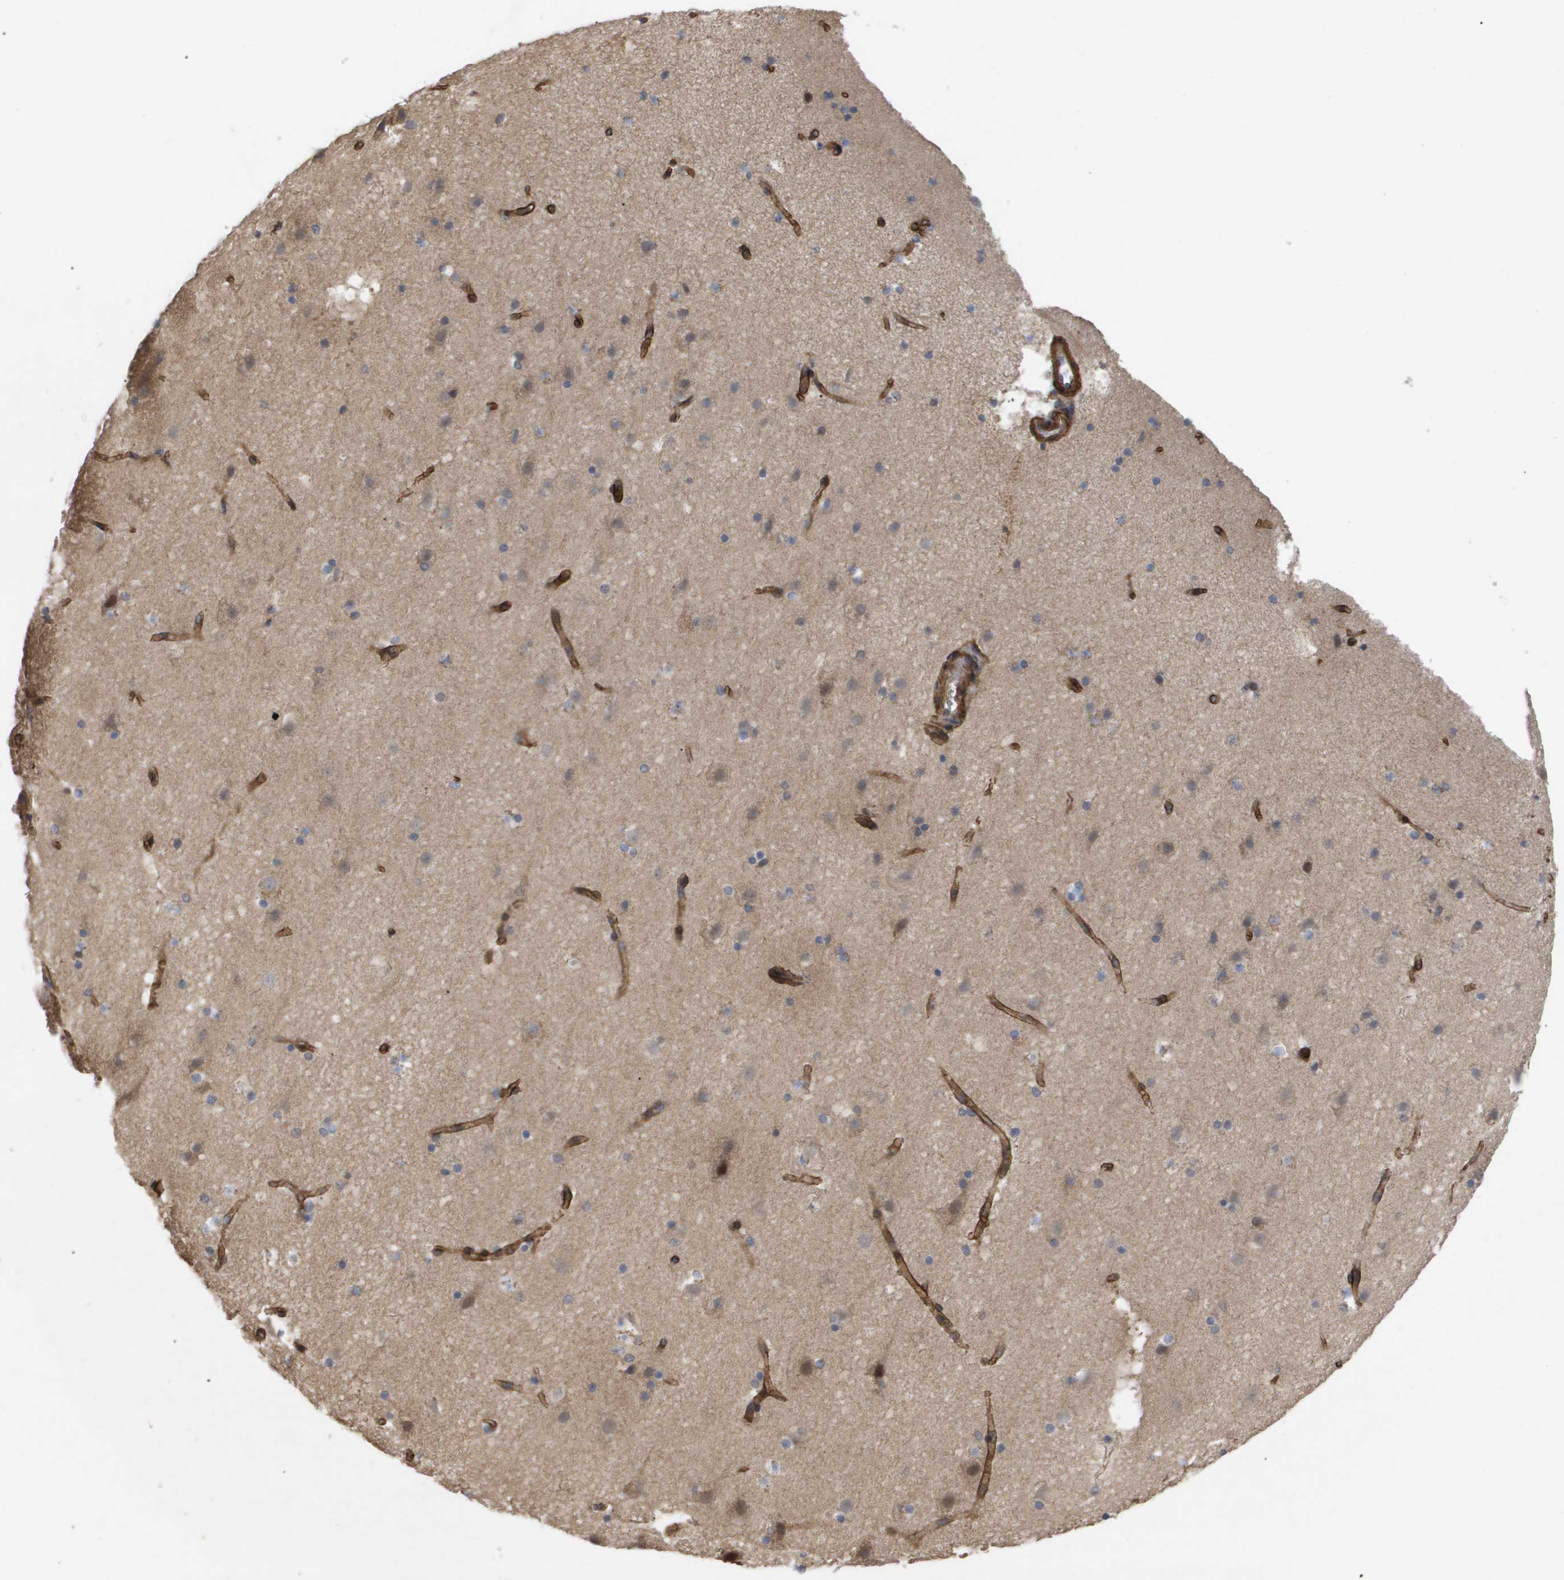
{"staining": {"intensity": "strong", "quantity": ">75%", "location": "cytoplasmic/membranous"}, "tissue": "cerebral cortex", "cell_type": "Endothelial cells", "image_type": "normal", "snomed": [{"axis": "morphology", "description": "Normal tissue, NOS"}, {"axis": "topography", "description": "Cerebral cortex"}], "caption": "About >75% of endothelial cells in normal cerebral cortex display strong cytoplasmic/membranous protein positivity as visualized by brown immunohistochemical staining.", "gene": "TNS1", "patient": {"sex": "male", "age": 45}}